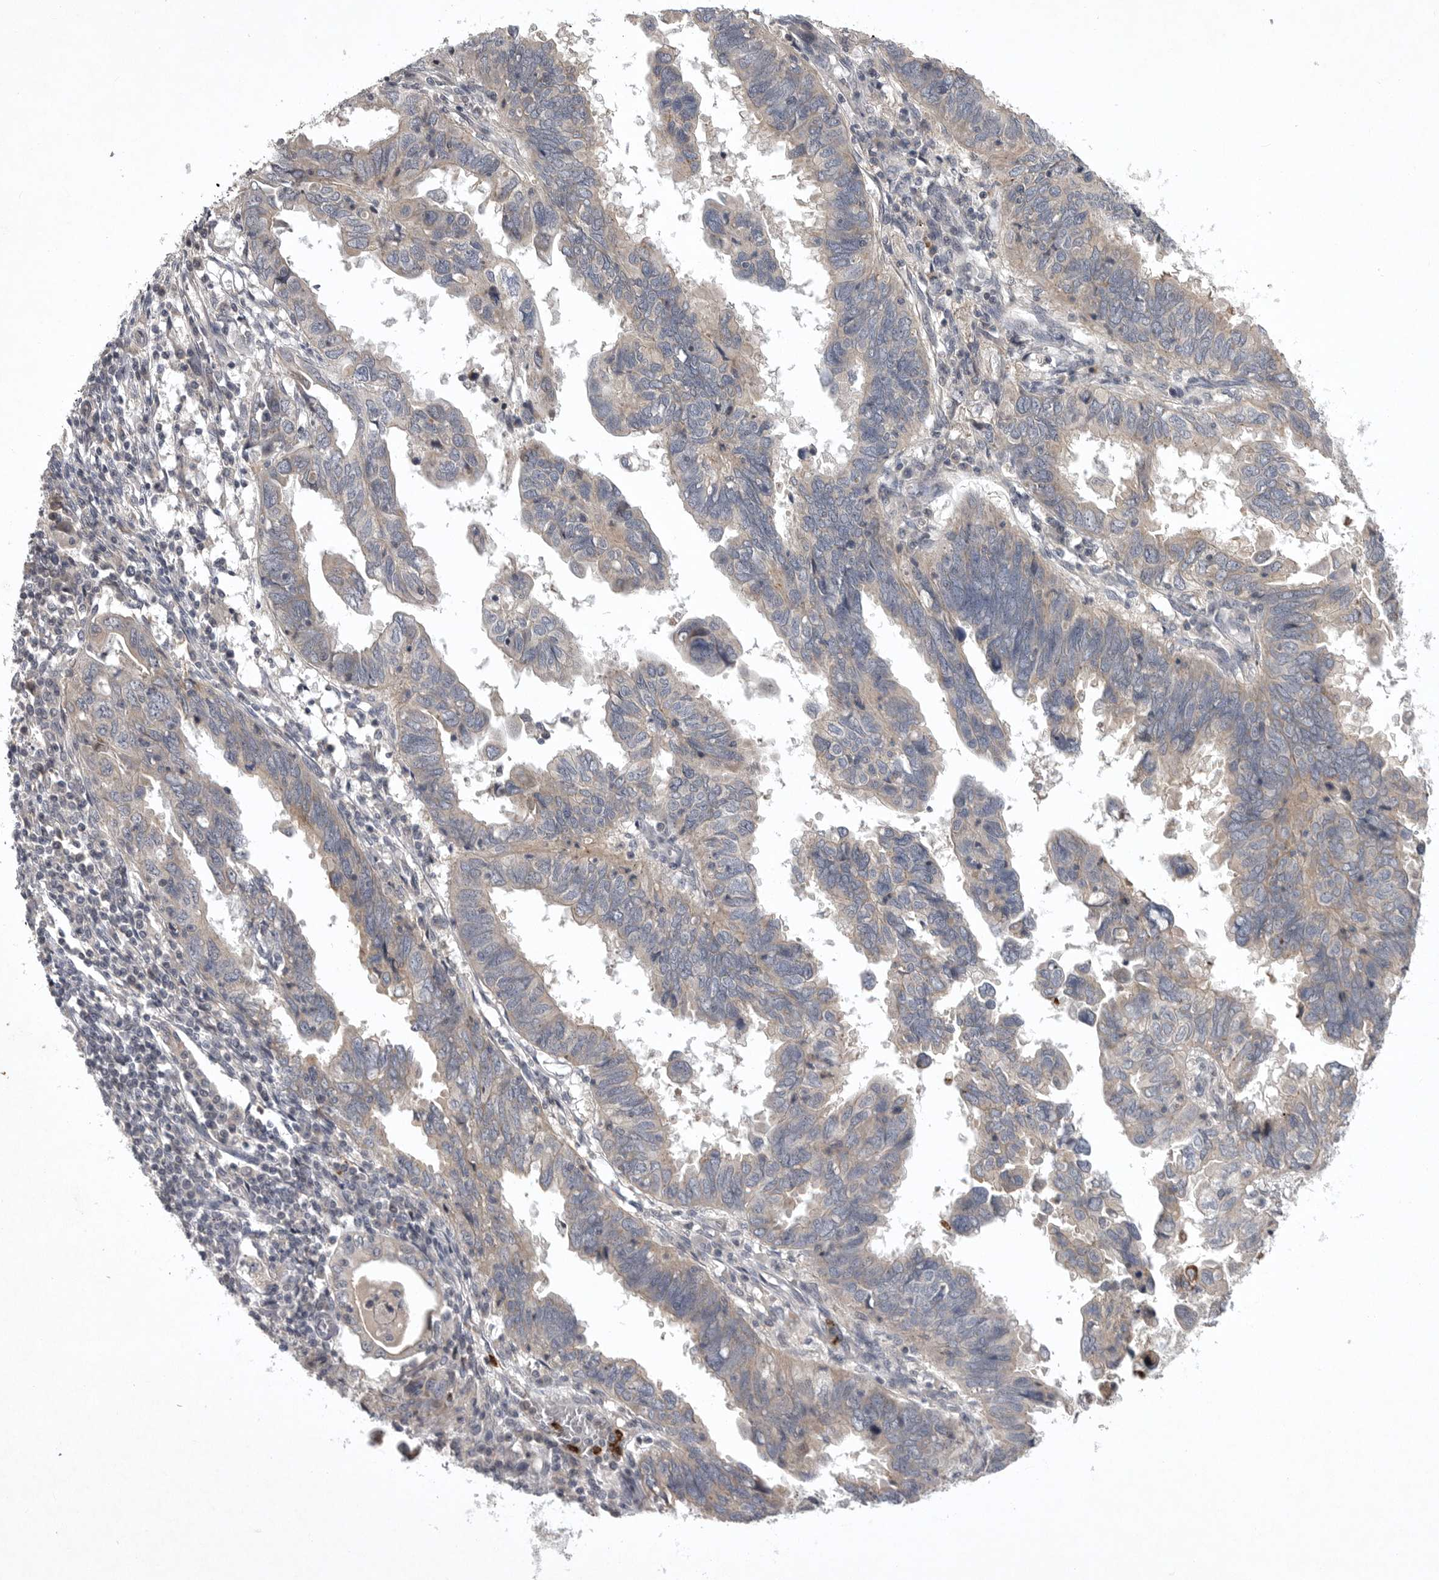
{"staining": {"intensity": "weak", "quantity": "<25%", "location": "cytoplasmic/membranous"}, "tissue": "endometrial cancer", "cell_type": "Tumor cells", "image_type": "cancer", "snomed": [{"axis": "morphology", "description": "Adenocarcinoma, NOS"}, {"axis": "topography", "description": "Uterus"}], "caption": "There is no significant positivity in tumor cells of endometrial cancer (adenocarcinoma).", "gene": "UBE3D", "patient": {"sex": "female", "age": 77}}